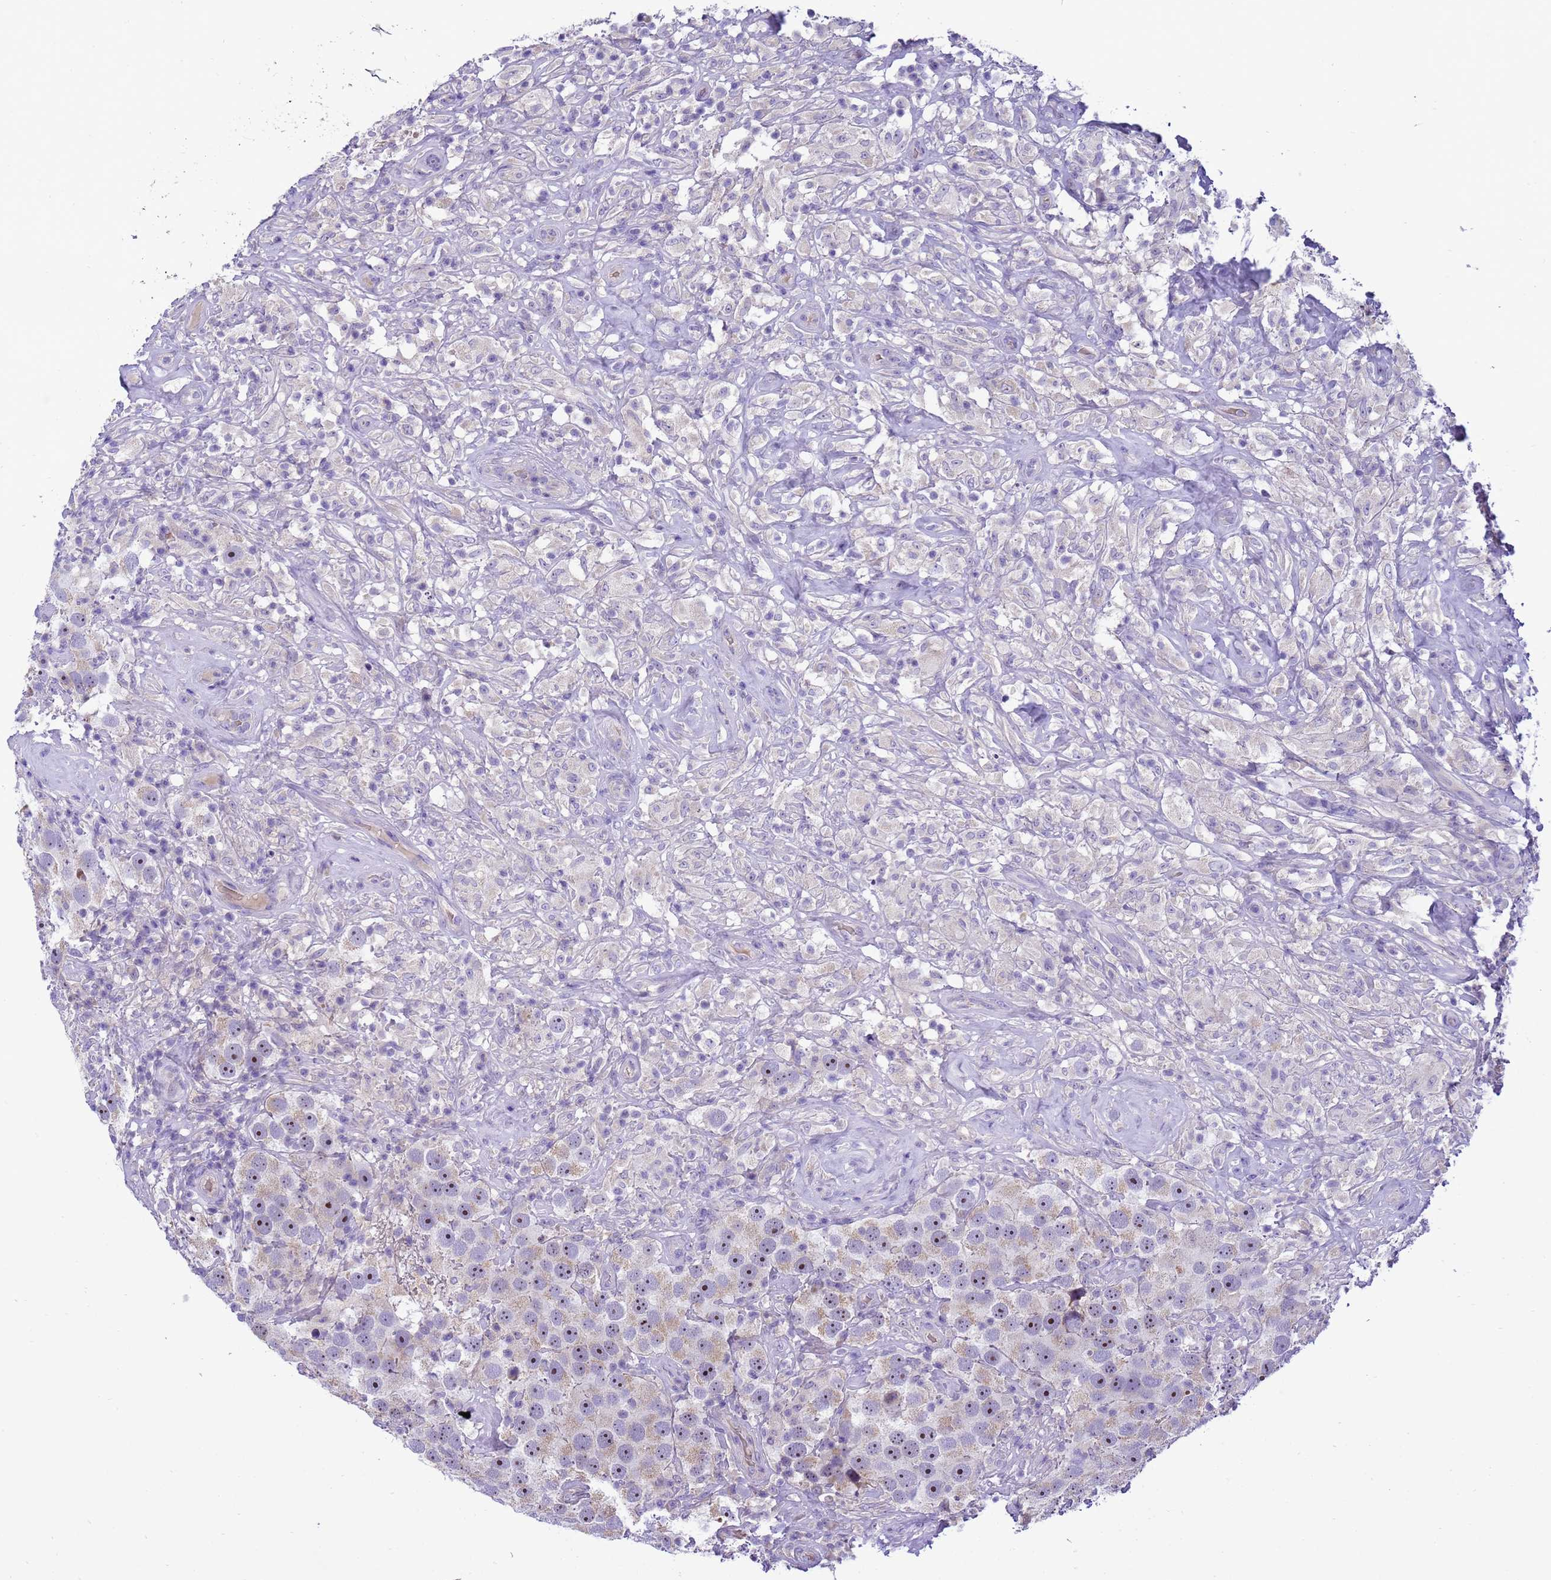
{"staining": {"intensity": "moderate", "quantity": "25%-75%", "location": "nuclear"}, "tissue": "testis cancer", "cell_type": "Tumor cells", "image_type": "cancer", "snomed": [{"axis": "morphology", "description": "Seminoma, NOS"}, {"axis": "topography", "description": "Testis"}], "caption": "A brown stain labels moderate nuclear positivity of a protein in testis seminoma tumor cells.", "gene": "PIEZO2", "patient": {"sex": "male", "age": 49}}